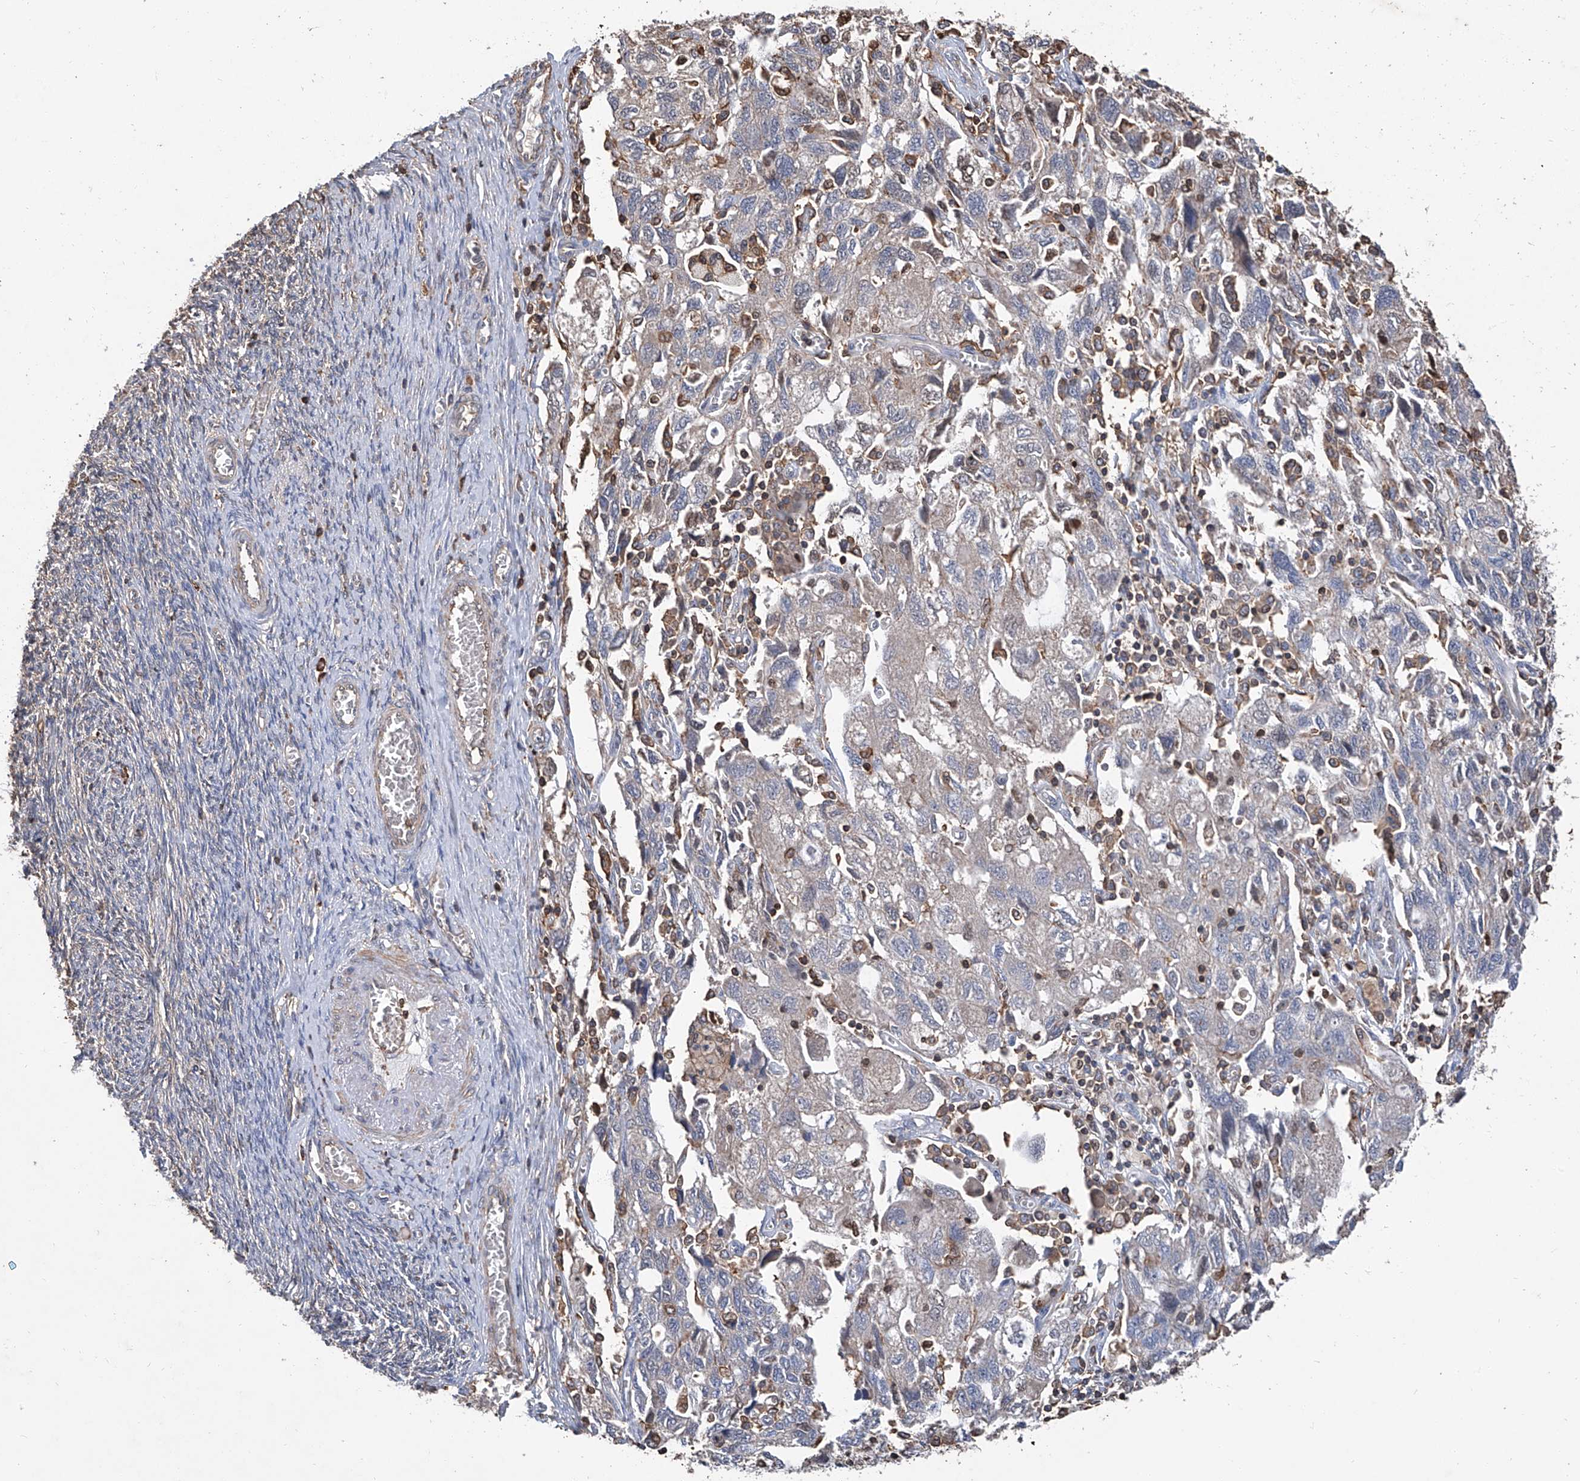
{"staining": {"intensity": "weak", "quantity": "<25%", "location": "cytoplasmic/membranous"}, "tissue": "ovarian cancer", "cell_type": "Tumor cells", "image_type": "cancer", "snomed": [{"axis": "morphology", "description": "Carcinoma, NOS"}, {"axis": "morphology", "description": "Cystadenocarcinoma, serous, NOS"}, {"axis": "topography", "description": "Ovary"}], "caption": "Immunohistochemistry (IHC) of ovarian cancer (carcinoma) reveals no expression in tumor cells.", "gene": "GPT", "patient": {"sex": "female", "age": 69}}